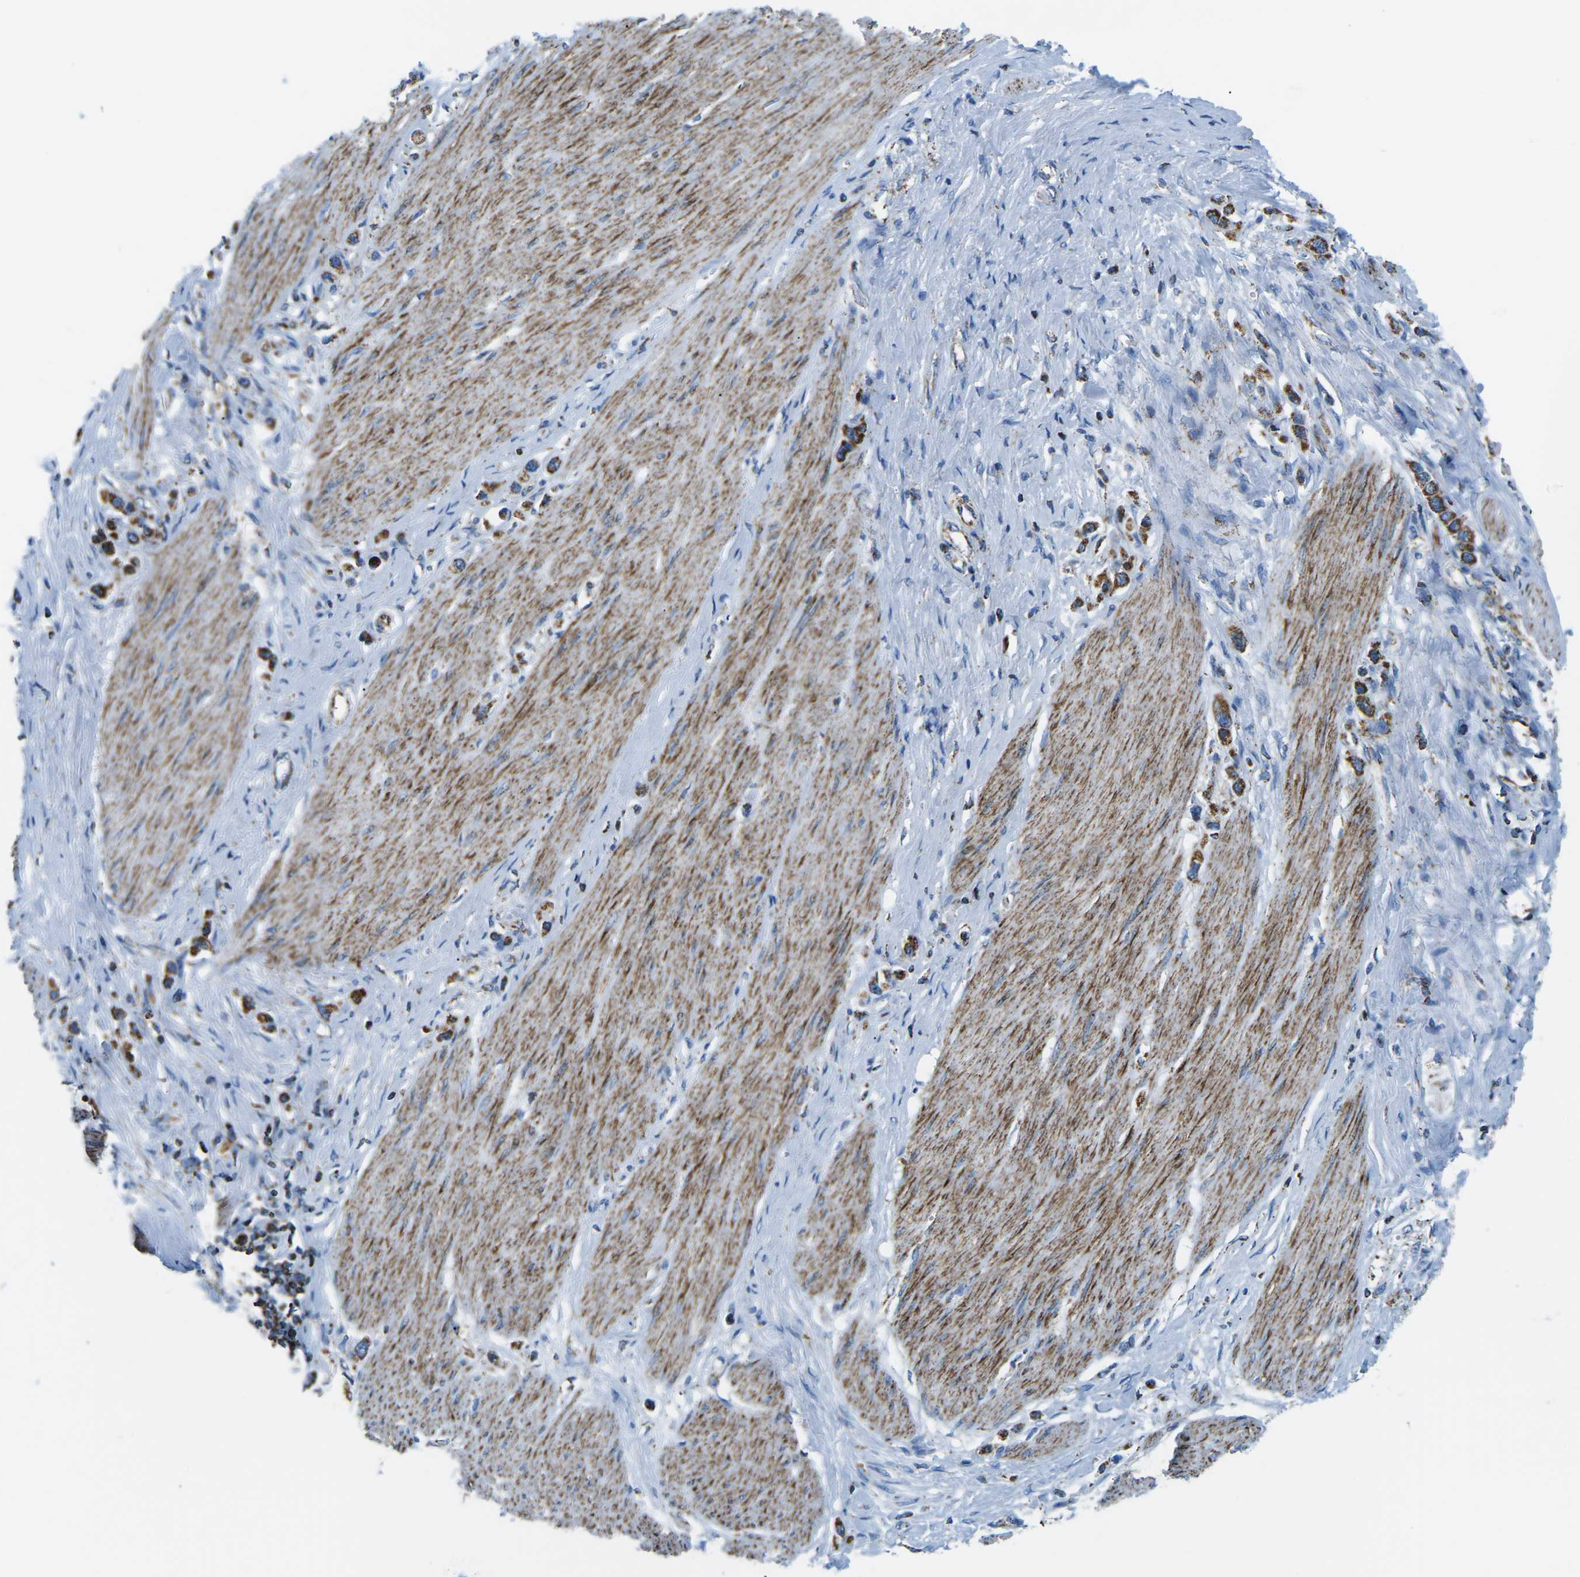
{"staining": {"intensity": "strong", "quantity": ">75%", "location": "cytoplasmic/membranous"}, "tissue": "stomach cancer", "cell_type": "Tumor cells", "image_type": "cancer", "snomed": [{"axis": "morphology", "description": "Adenocarcinoma, NOS"}, {"axis": "topography", "description": "Stomach"}], "caption": "High-power microscopy captured an IHC image of stomach cancer (adenocarcinoma), revealing strong cytoplasmic/membranous positivity in approximately >75% of tumor cells.", "gene": "COX6C", "patient": {"sex": "female", "age": 65}}